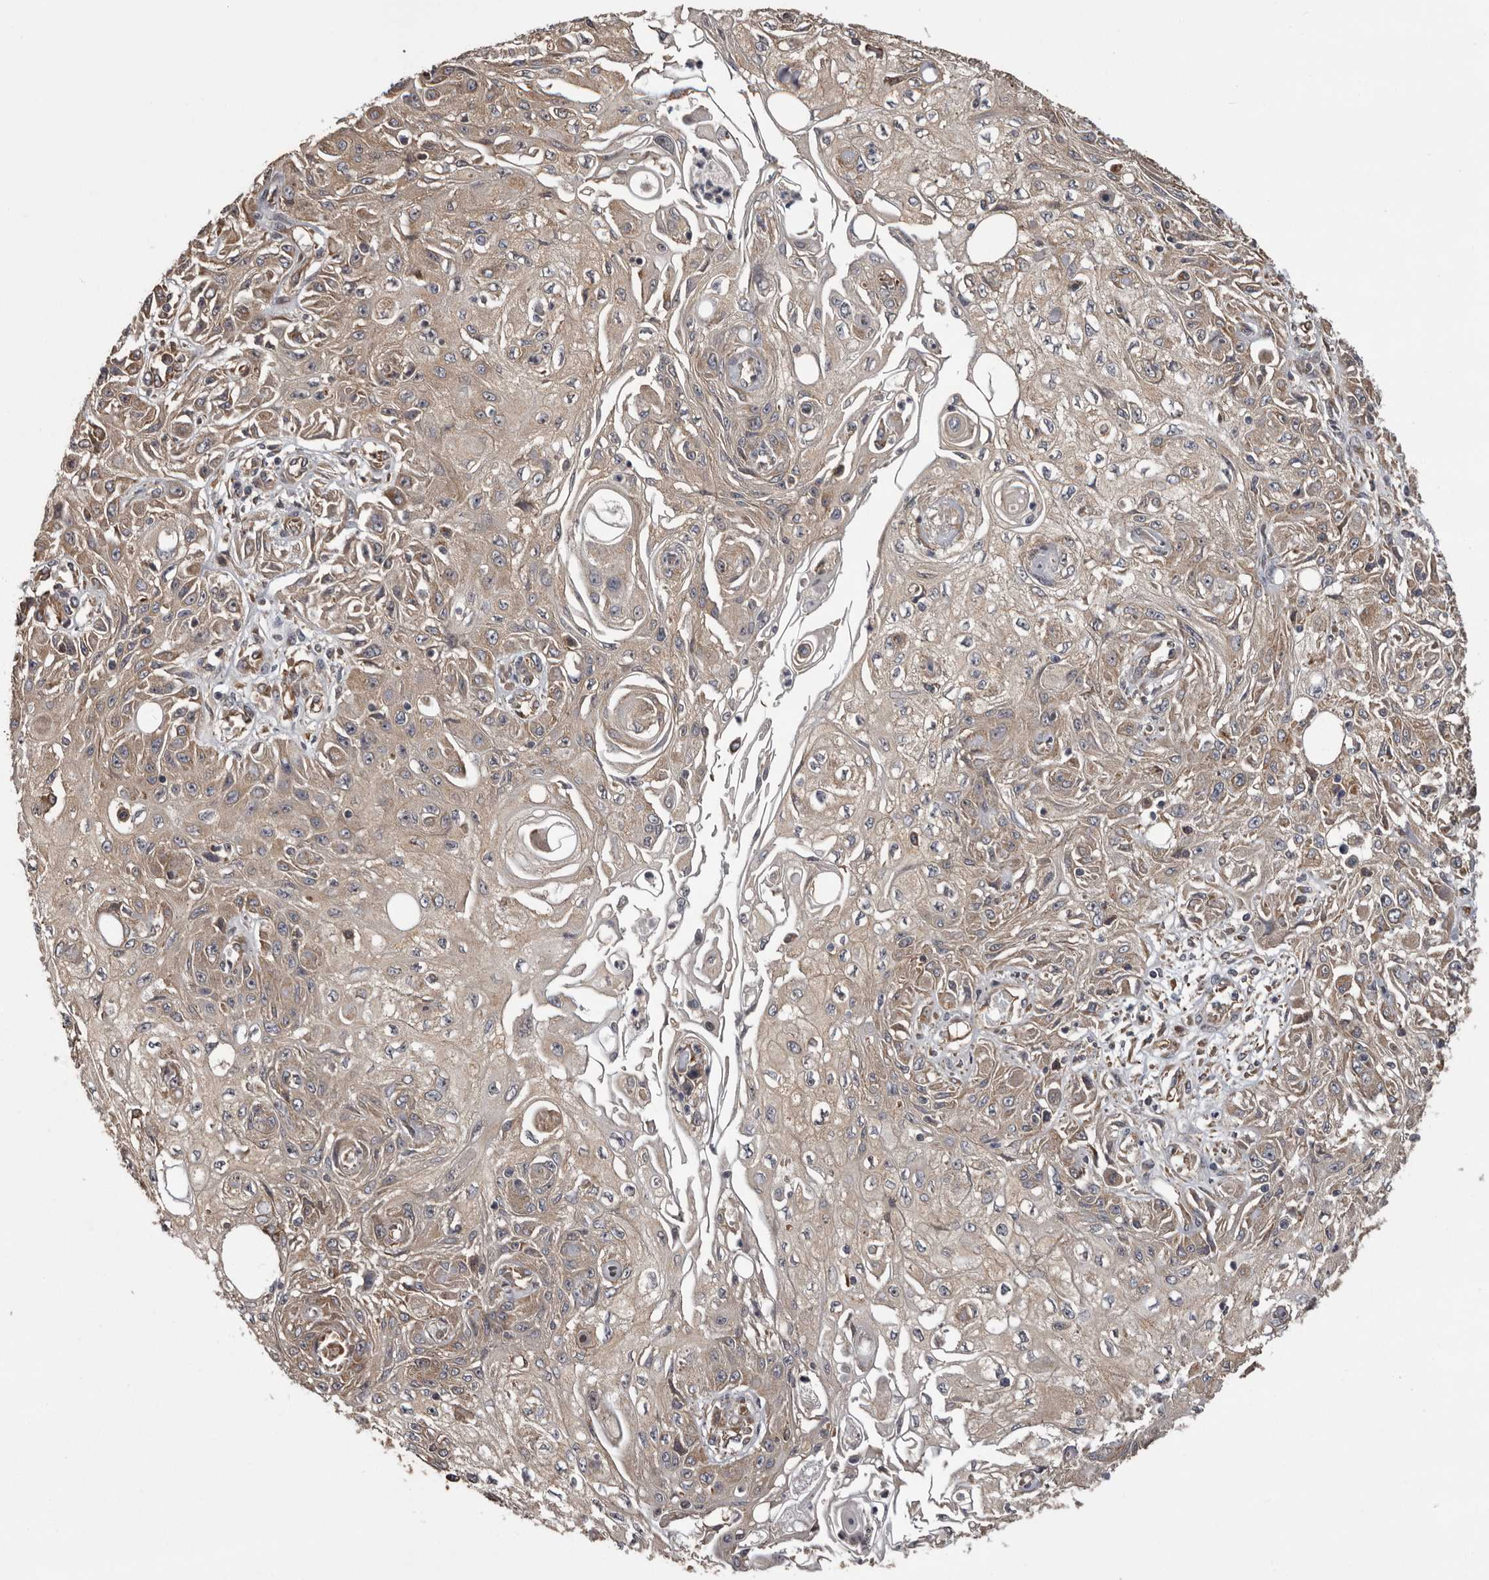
{"staining": {"intensity": "moderate", "quantity": "<25%", "location": "cytoplasmic/membranous"}, "tissue": "skin cancer", "cell_type": "Tumor cells", "image_type": "cancer", "snomed": [{"axis": "morphology", "description": "Squamous cell carcinoma, NOS"}, {"axis": "morphology", "description": "Squamous cell carcinoma, metastatic, NOS"}, {"axis": "topography", "description": "Skin"}, {"axis": "topography", "description": "Lymph node"}], "caption": "A brown stain labels moderate cytoplasmic/membranous positivity of a protein in metastatic squamous cell carcinoma (skin) tumor cells. The protein is shown in brown color, while the nuclei are stained blue.", "gene": "DARS1", "patient": {"sex": "male", "age": 75}}